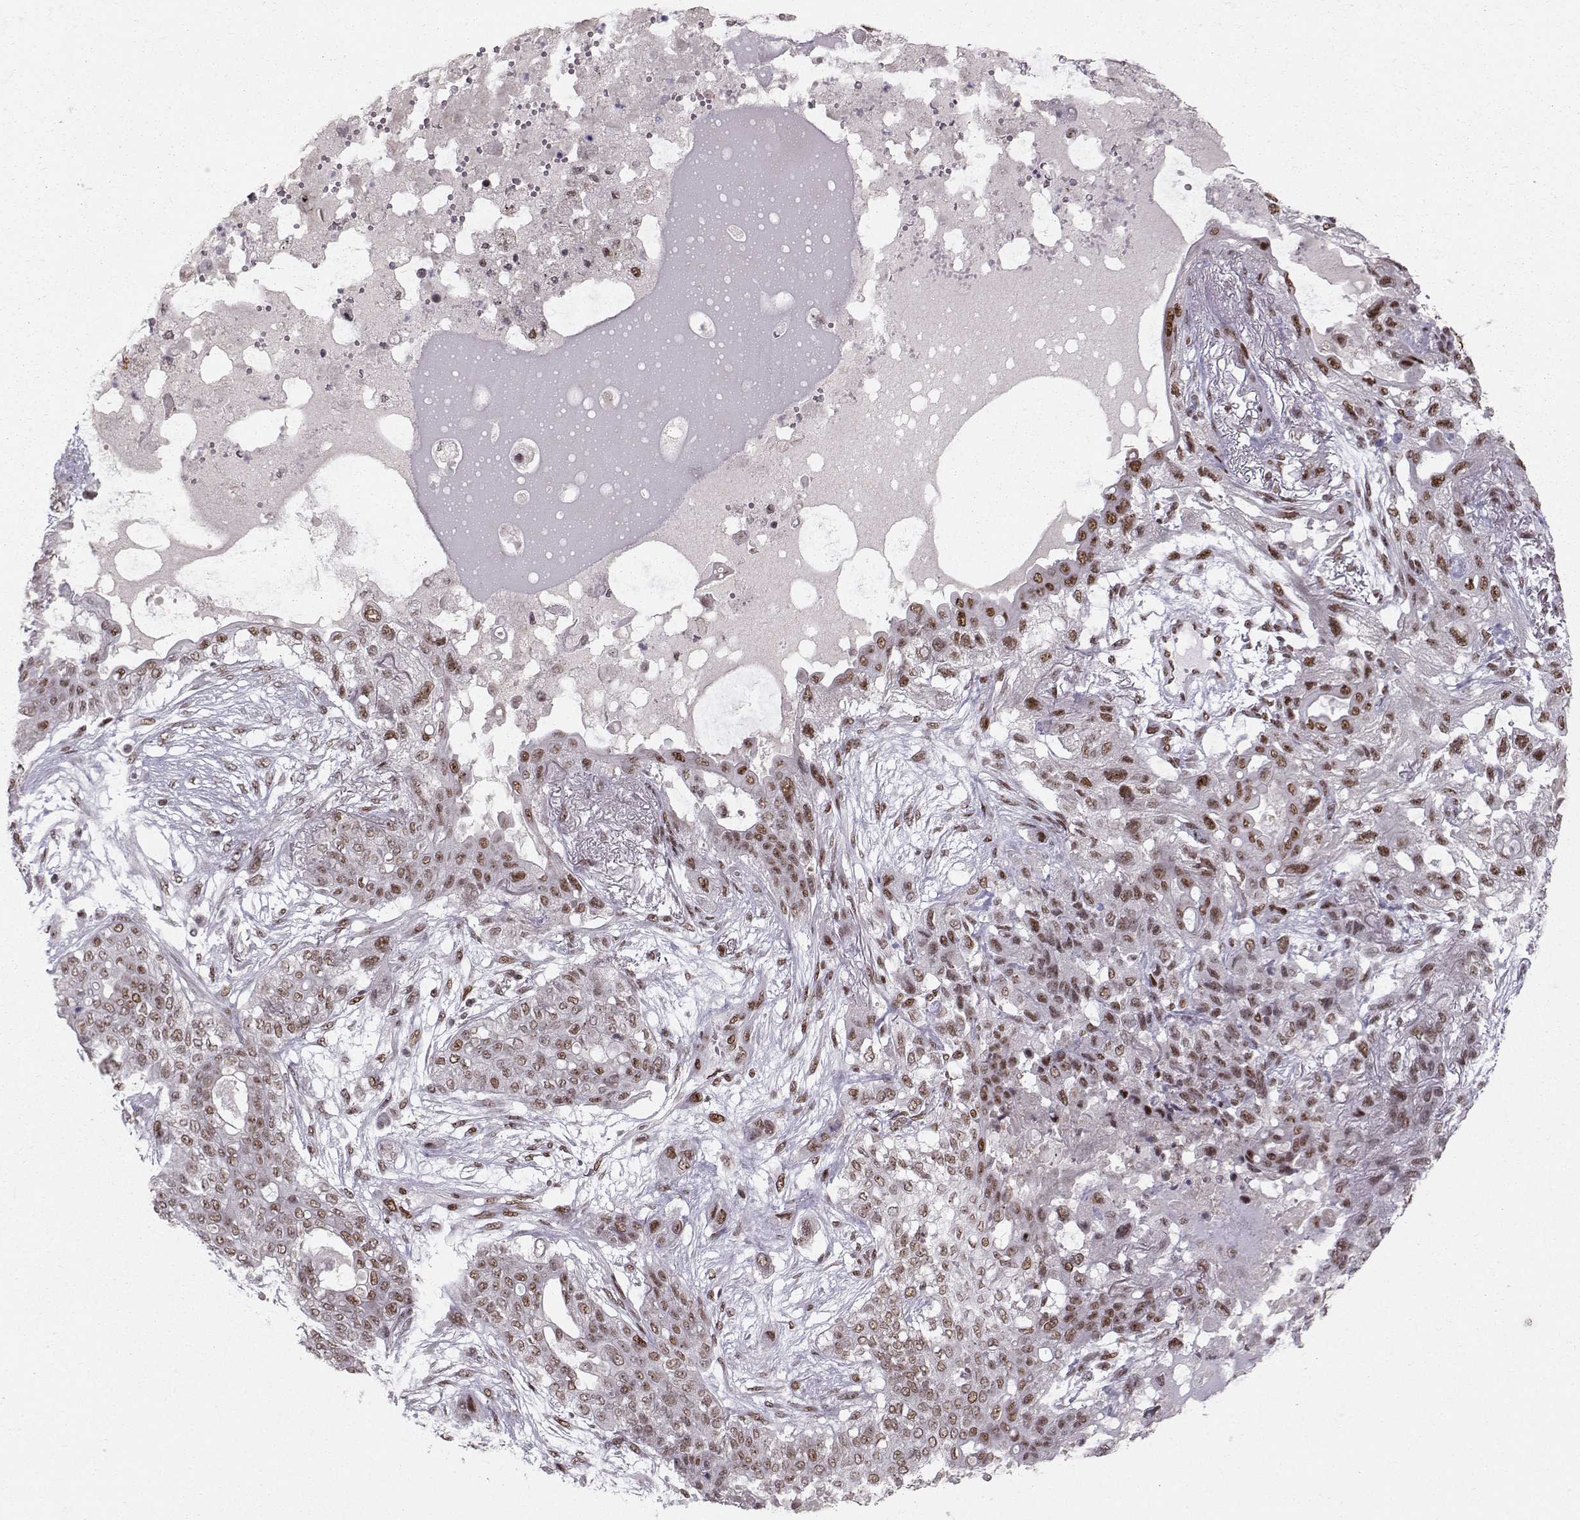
{"staining": {"intensity": "moderate", "quantity": "25%-75%", "location": "nuclear"}, "tissue": "lung cancer", "cell_type": "Tumor cells", "image_type": "cancer", "snomed": [{"axis": "morphology", "description": "Squamous cell carcinoma, NOS"}, {"axis": "topography", "description": "Lung"}], "caption": "The micrograph shows immunohistochemical staining of lung cancer (squamous cell carcinoma). There is moderate nuclear expression is present in approximately 25%-75% of tumor cells. (brown staining indicates protein expression, while blue staining denotes nuclei).", "gene": "SNAPC2", "patient": {"sex": "female", "age": 70}}